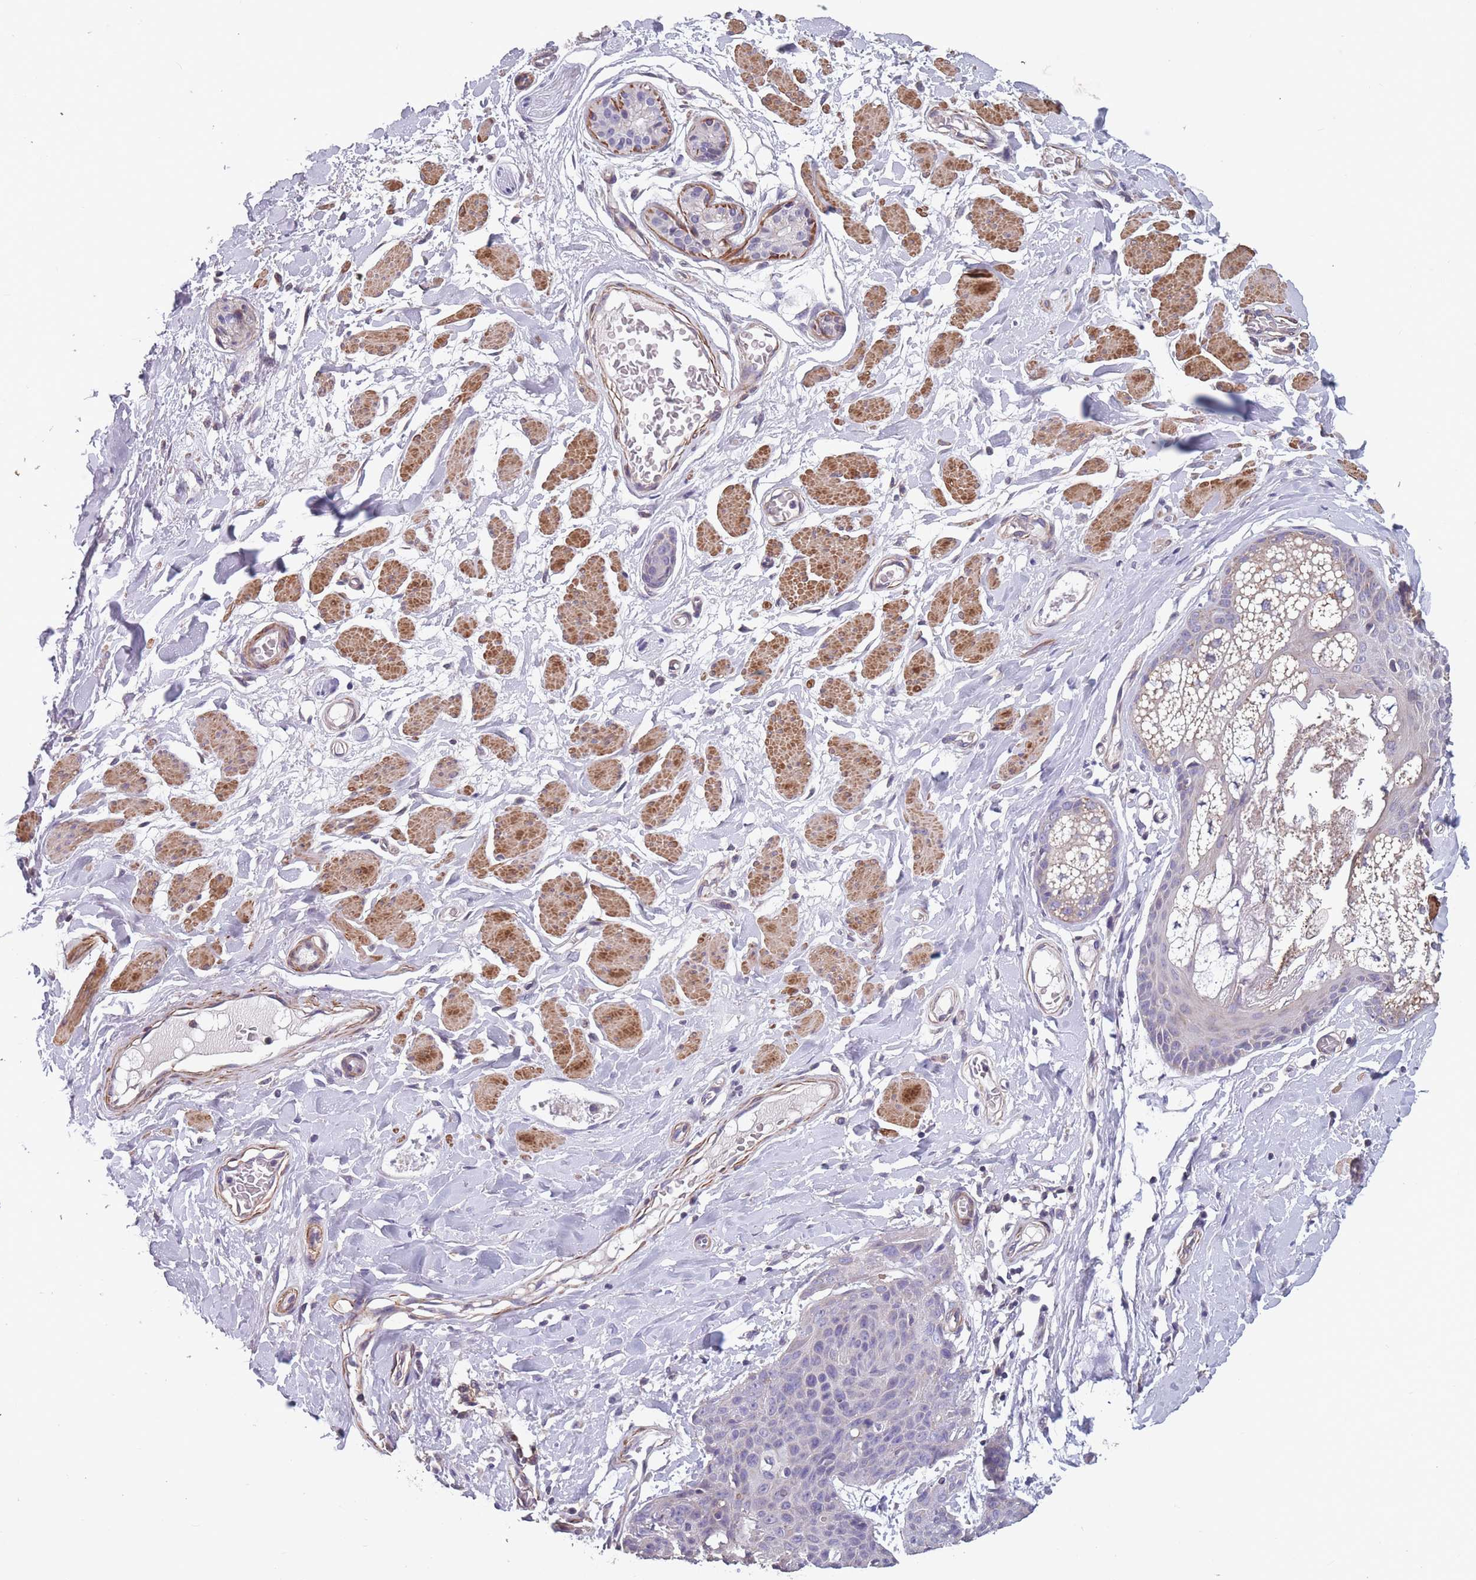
{"staining": {"intensity": "negative", "quantity": "none", "location": "none"}, "tissue": "skin cancer", "cell_type": "Tumor cells", "image_type": "cancer", "snomed": [{"axis": "morphology", "description": "Squamous cell carcinoma, NOS"}, {"axis": "topography", "description": "Skin"}, {"axis": "topography", "description": "Vulva"}], "caption": "This is an immunohistochemistry image of human skin cancer. There is no staining in tumor cells.", "gene": "TOMM40L", "patient": {"sex": "female", "age": 85}}